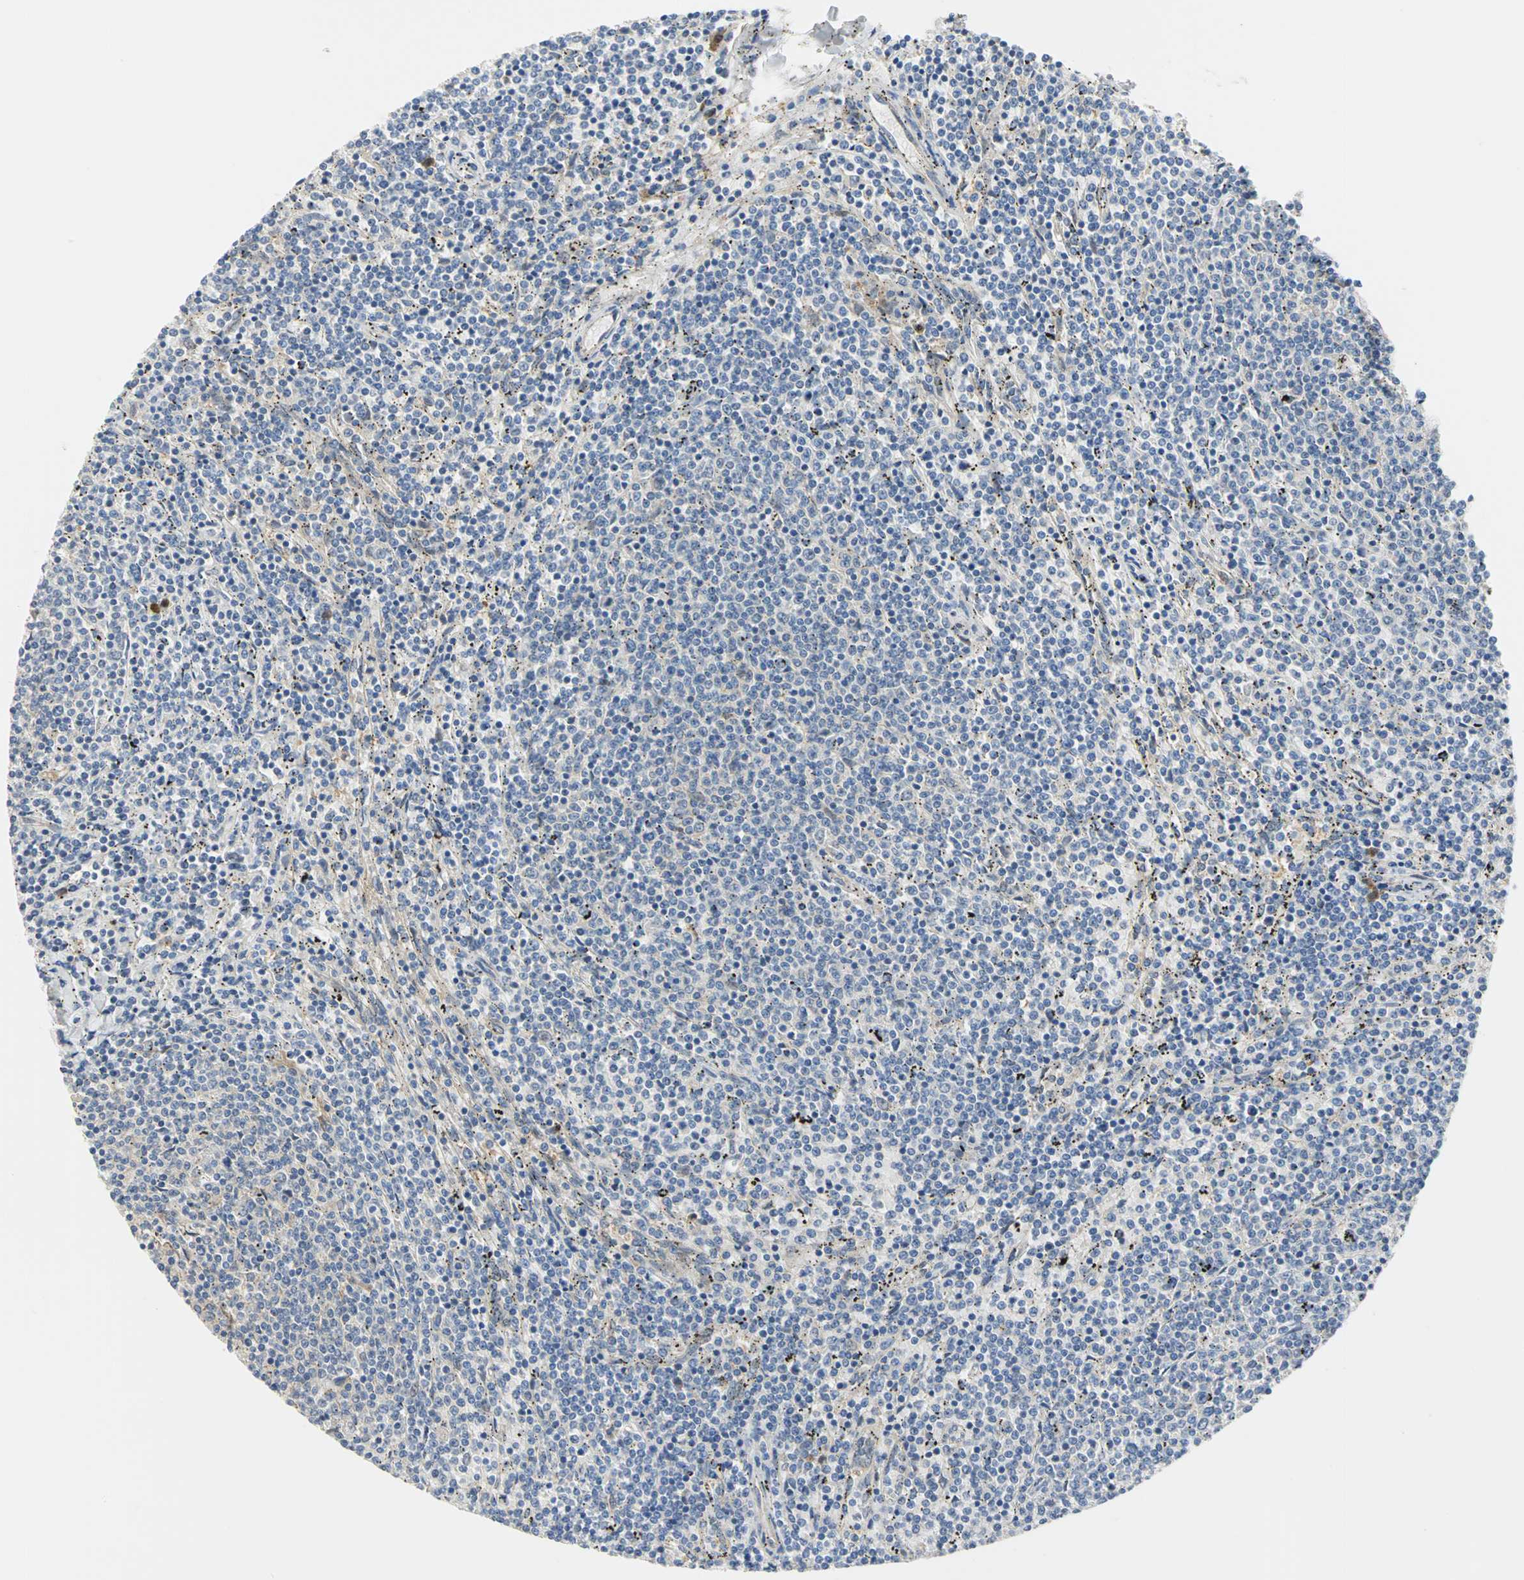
{"staining": {"intensity": "negative", "quantity": "none", "location": "none"}, "tissue": "lymphoma", "cell_type": "Tumor cells", "image_type": "cancer", "snomed": [{"axis": "morphology", "description": "Malignant lymphoma, non-Hodgkin's type, Low grade"}, {"axis": "topography", "description": "Spleen"}], "caption": "A histopathology image of malignant lymphoma, non-Hodgkin's type (low-grade) stained for a protein reveals no brown staining in tumor cells.", "gene": "PGM3", "patient": {"sex": "female", "age": 50}}